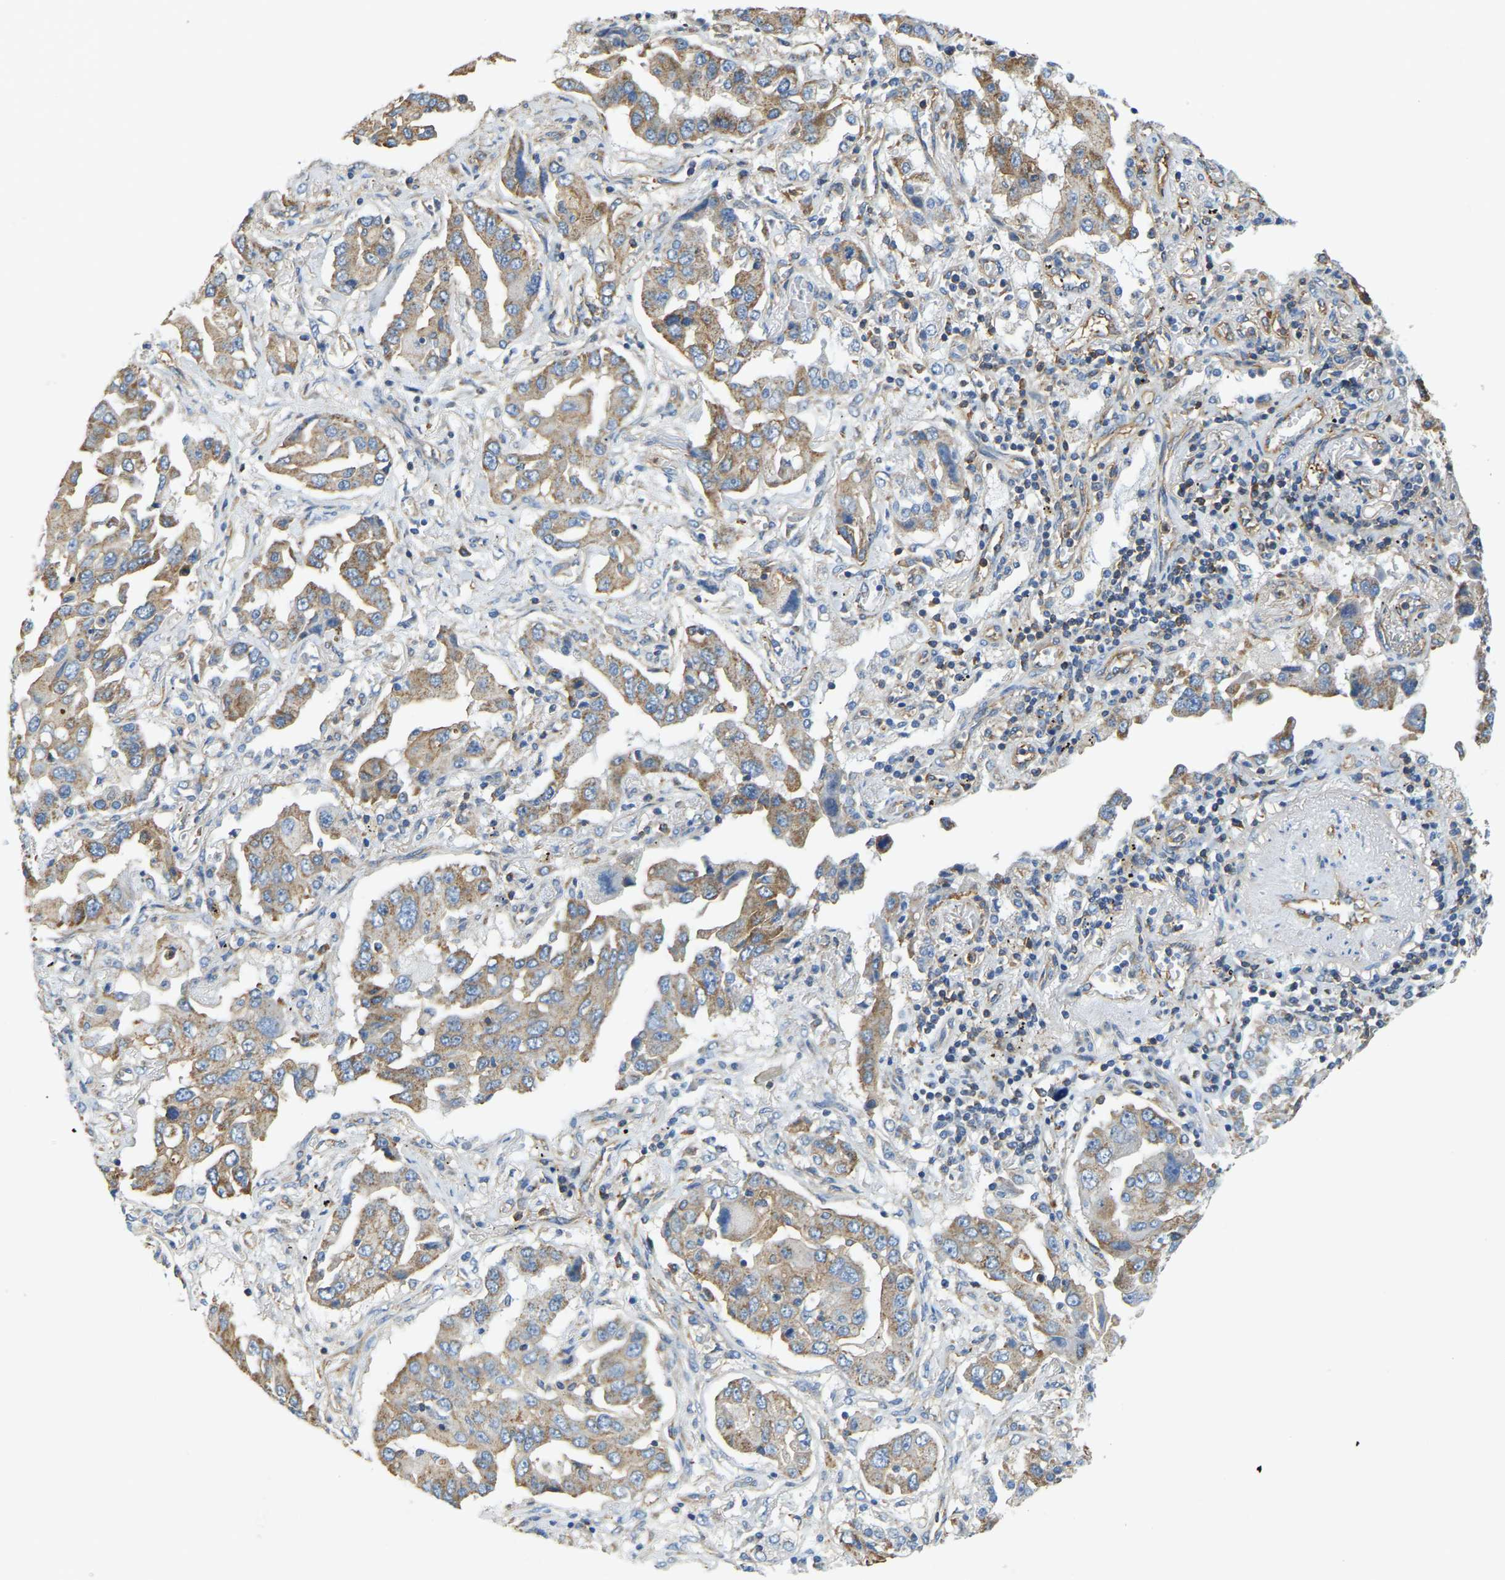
{"staining": {"intensity": "moderate", "quantity": ">75%", "location": "cytoplasmic/membranous"}, "tissue": "lung cancer", "cell_type": "Tumor cells", "image_type": "cancer", "snomed": [{"axis": "morphology", "description": "Adenocarcinoma, NOS"}, {"axis": "topography", "description": "Lung"}], "caption": "Tumor cells reveal moderate cytoplasmic/membranous expression in about >75% of cells in adenocarcinoma (lung).", "gene": "AHNAK", "patient": {"sex": "female", "age": 65}}